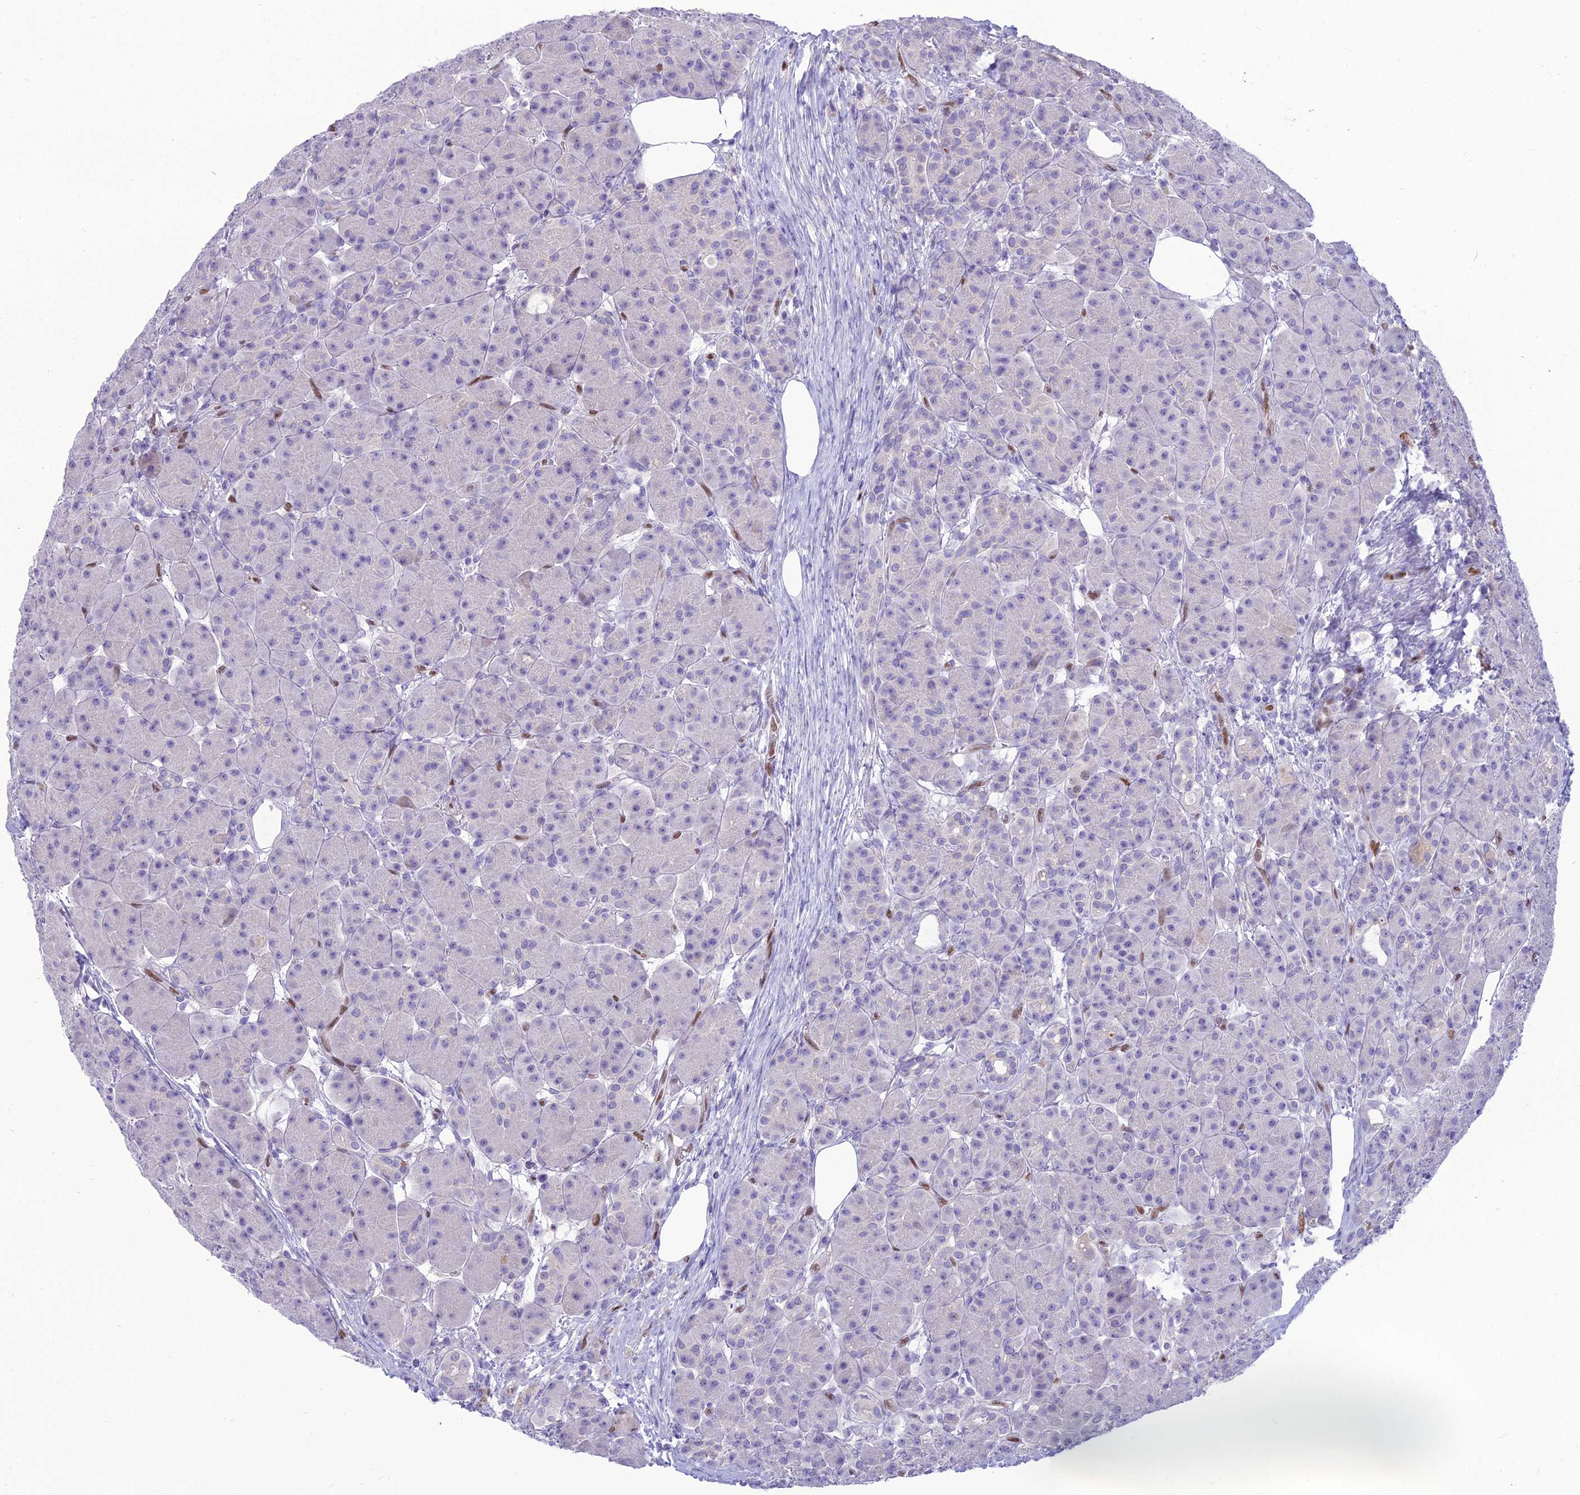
{"staining": {"intensity": "negative", "quantity": "none", "location": "none"}, "tissue": "pancreas", "cell_type": "Exocrine glandular cells", "image_type": "normal", "snomed": [{"axis": "morphology", "description": "Normal tissue, NOS"}, {"axis": "topography", "description": "Pancreas"}], "caption": "Exocrine glandular cells show no significant positivity in benign pancreas. (Stains: DAB immunohistochemistry (IHC) with hematoxylin counter stain, Microscopy: brightfield microscopy at high magnification).", "gene": "NOVA2", "patient": {"sex": "male", "age": 63}}